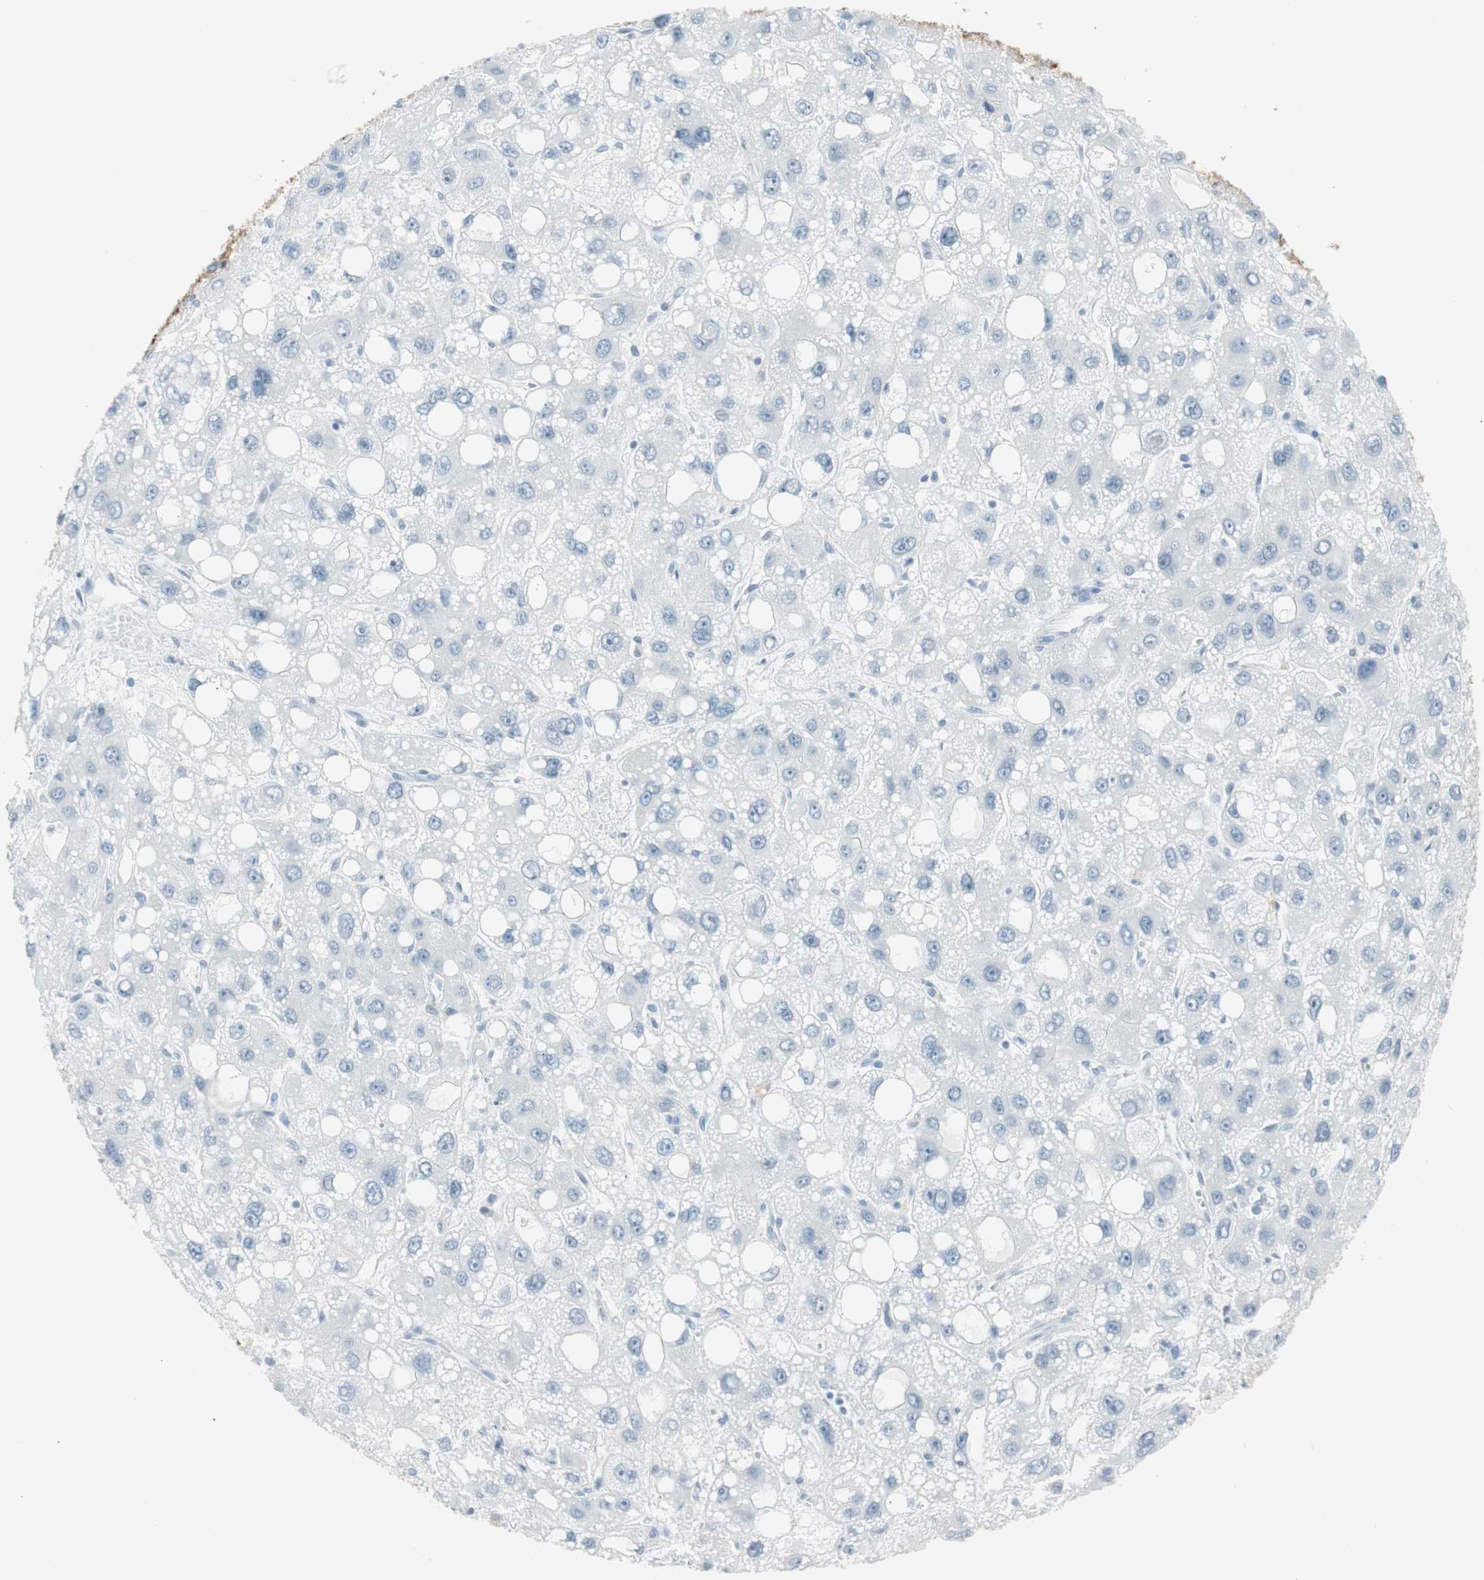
{"staining": {"intensity": "negative", "quantity": "none", "location": "none"}, "tissue": "liver cancer", "cell_type": "Tumor cells", "image_type": "cancer", "snomed": [{"axis": "morphology", "description": "Carcinoma, Hepatocellular, NOS"}, {"axis": "topography", "description": "Liver"}], "caption": "This histopathology image is of liver cancer (hepatocellular carcinoma) stained with IHC to label a protein in brown with the nuclei are counter-stained blue. There is no positivity in tumor cells.", "gene": "AGR2", "patient": {"sex": "male", "age": 55}}